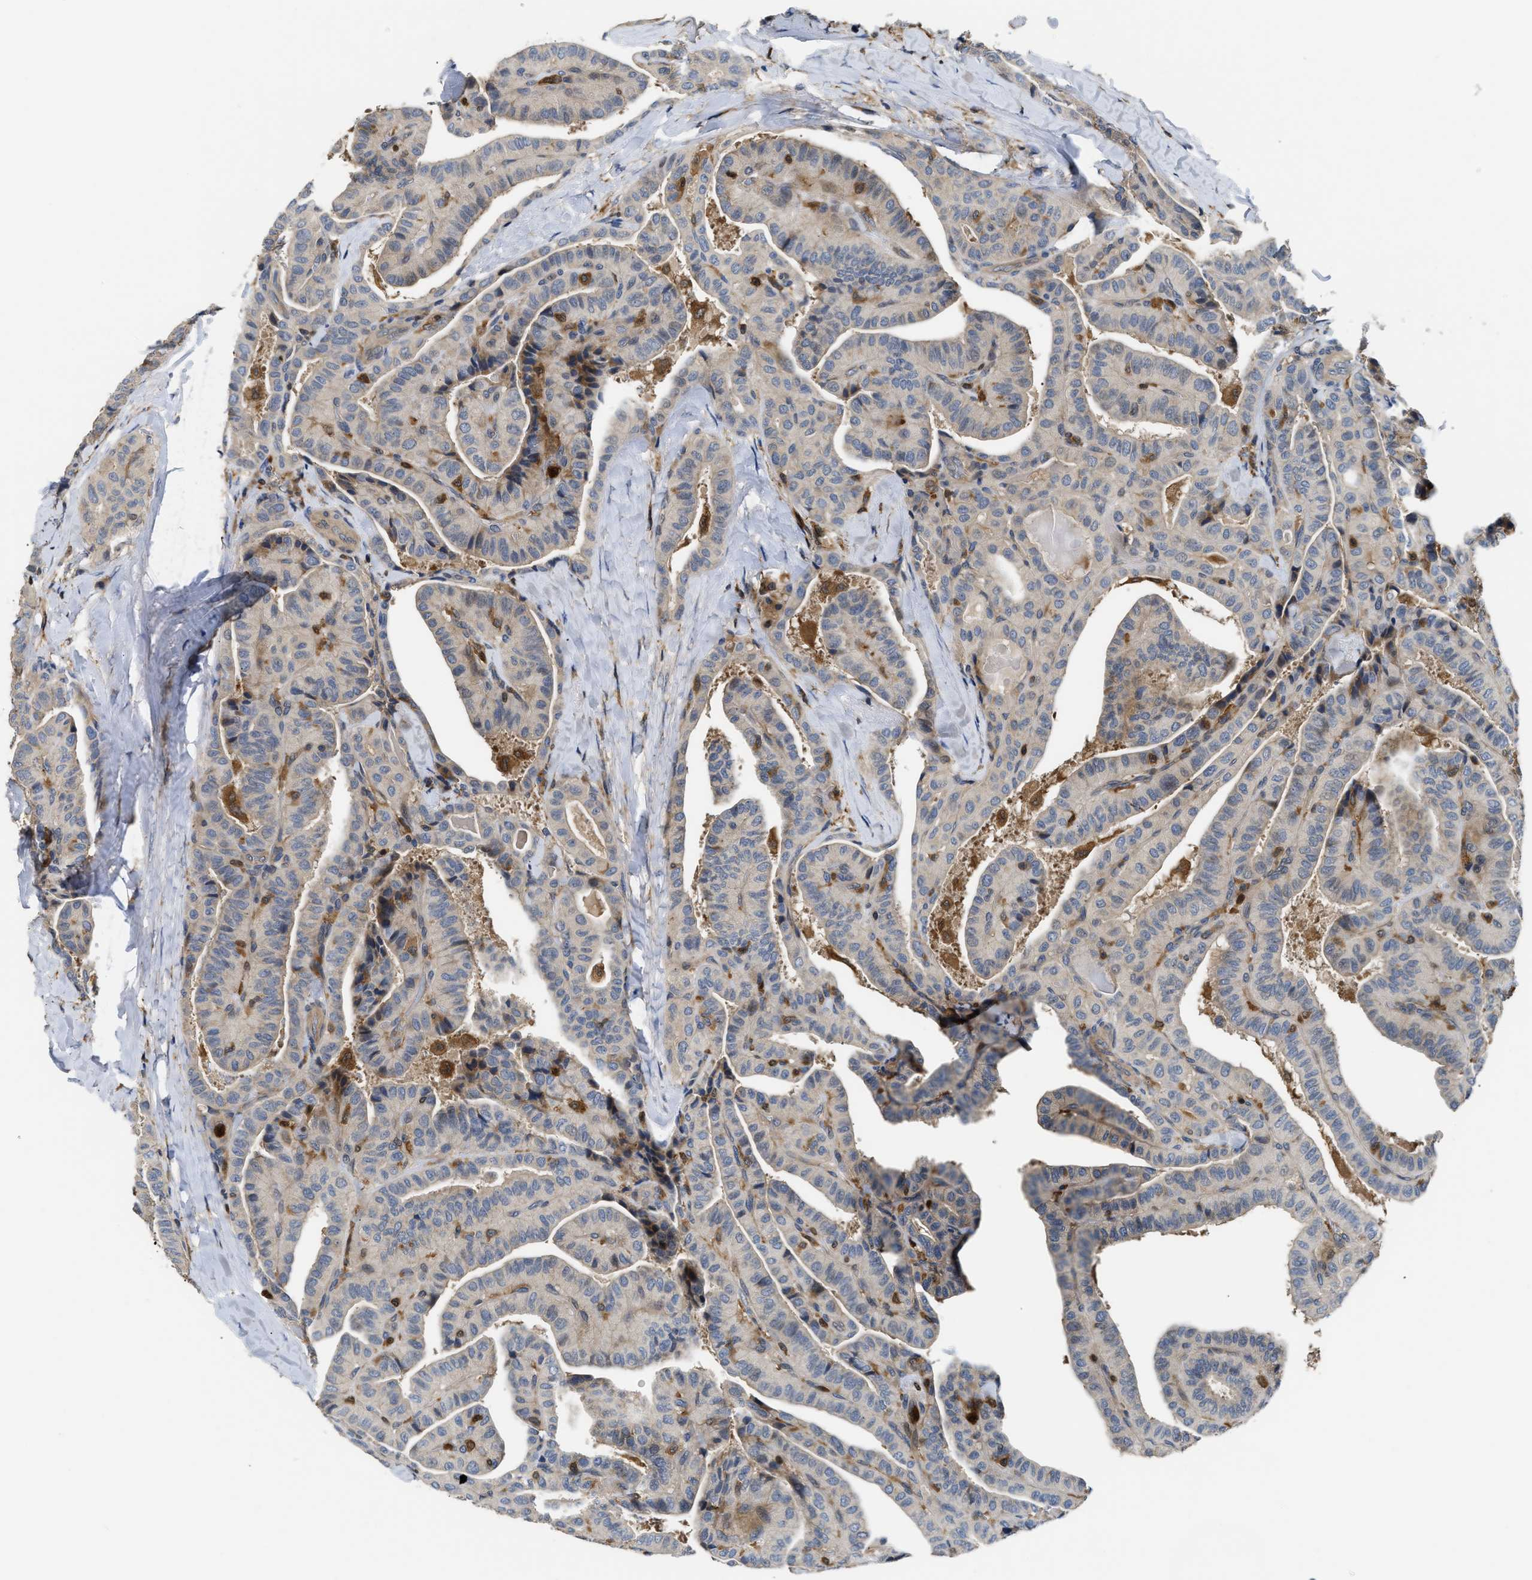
{"staining": {"intensity": "weak", "quantity": "<25%", "location": "cytoplasmic/membranous"}, "tissue": "thyroid cancer", "cell_type": "Tumor cells", "image_type": "cancer", "snomed": [{"axis": "morphology", "description": "Papillary adenocarcinoma, NOS"}, {"axis": "topography", "description": "Thyroid gland"}], "caption": "DAB (3,3'-diaminobenzidine) immunohistochemical staining of thyroid cancer shows no significant positivity in tumor cells.", "gene": "OSTF1", "patient": {"sex": "male", "age": 77}}